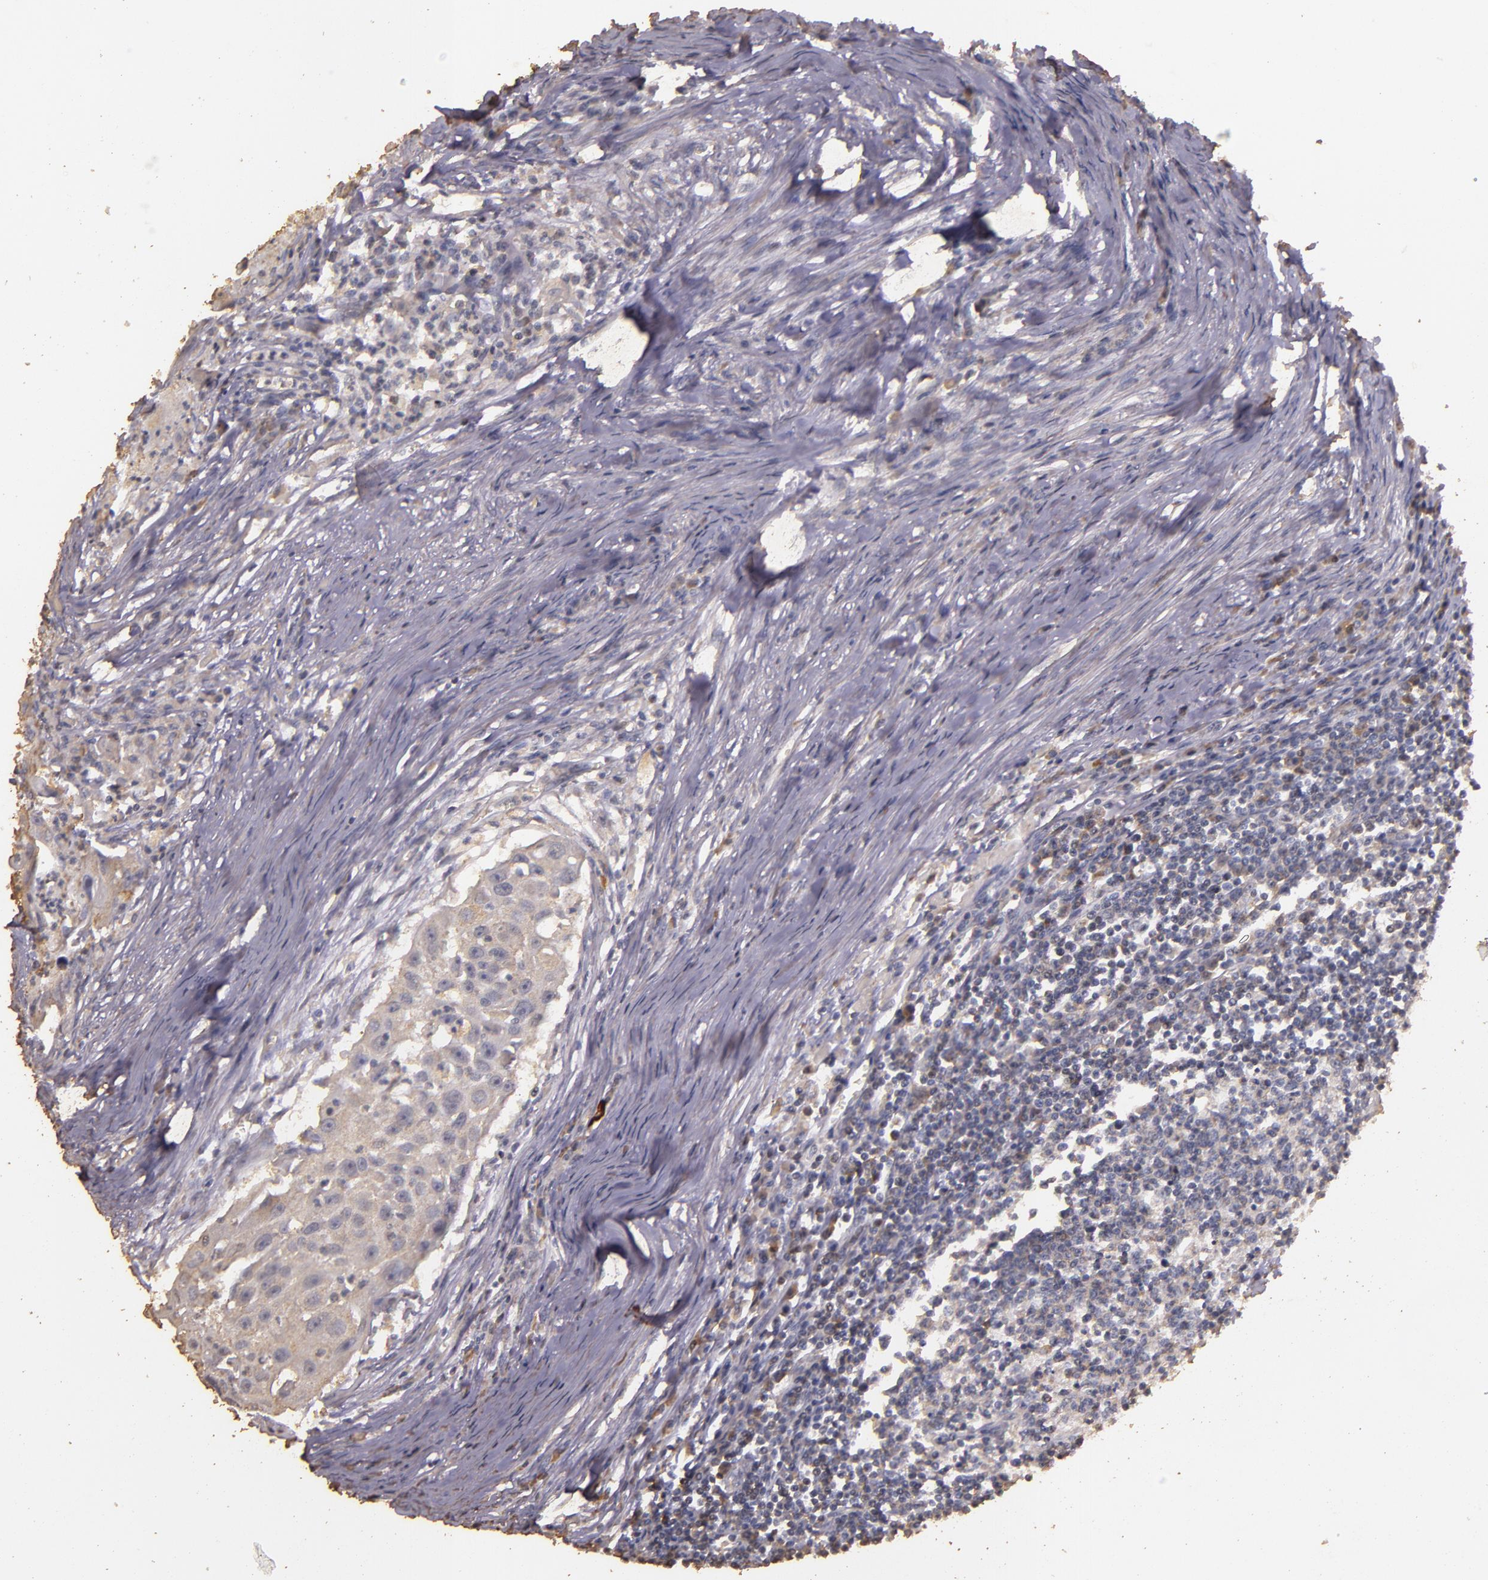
{"staining": {"intensity": "weak", "quantity": "25%-75%", "location": "cytoplasmic/membranous"}, "tissue": "head and neck cancer", "cell_type": "Tumor cells", "image_type": "cancer", "snomed": [{"axis": "morphology", "description": "Squamous cell carcinoma, NOS"}, {"axis": "topography", "description": "Head-Neck"}], "caption": "Tumor cells display low levels of weak cytoplasmic/membranous positivity in about 25%-75% of cells in human squamous cell carcinoma (head and neck). Using DAB (brown) and hematoxylin (blue) stains, captured at high magnification using brightfield microscopy.", "gene": "BCL2L13", "patient": {"sex": "male", "age": 64}}